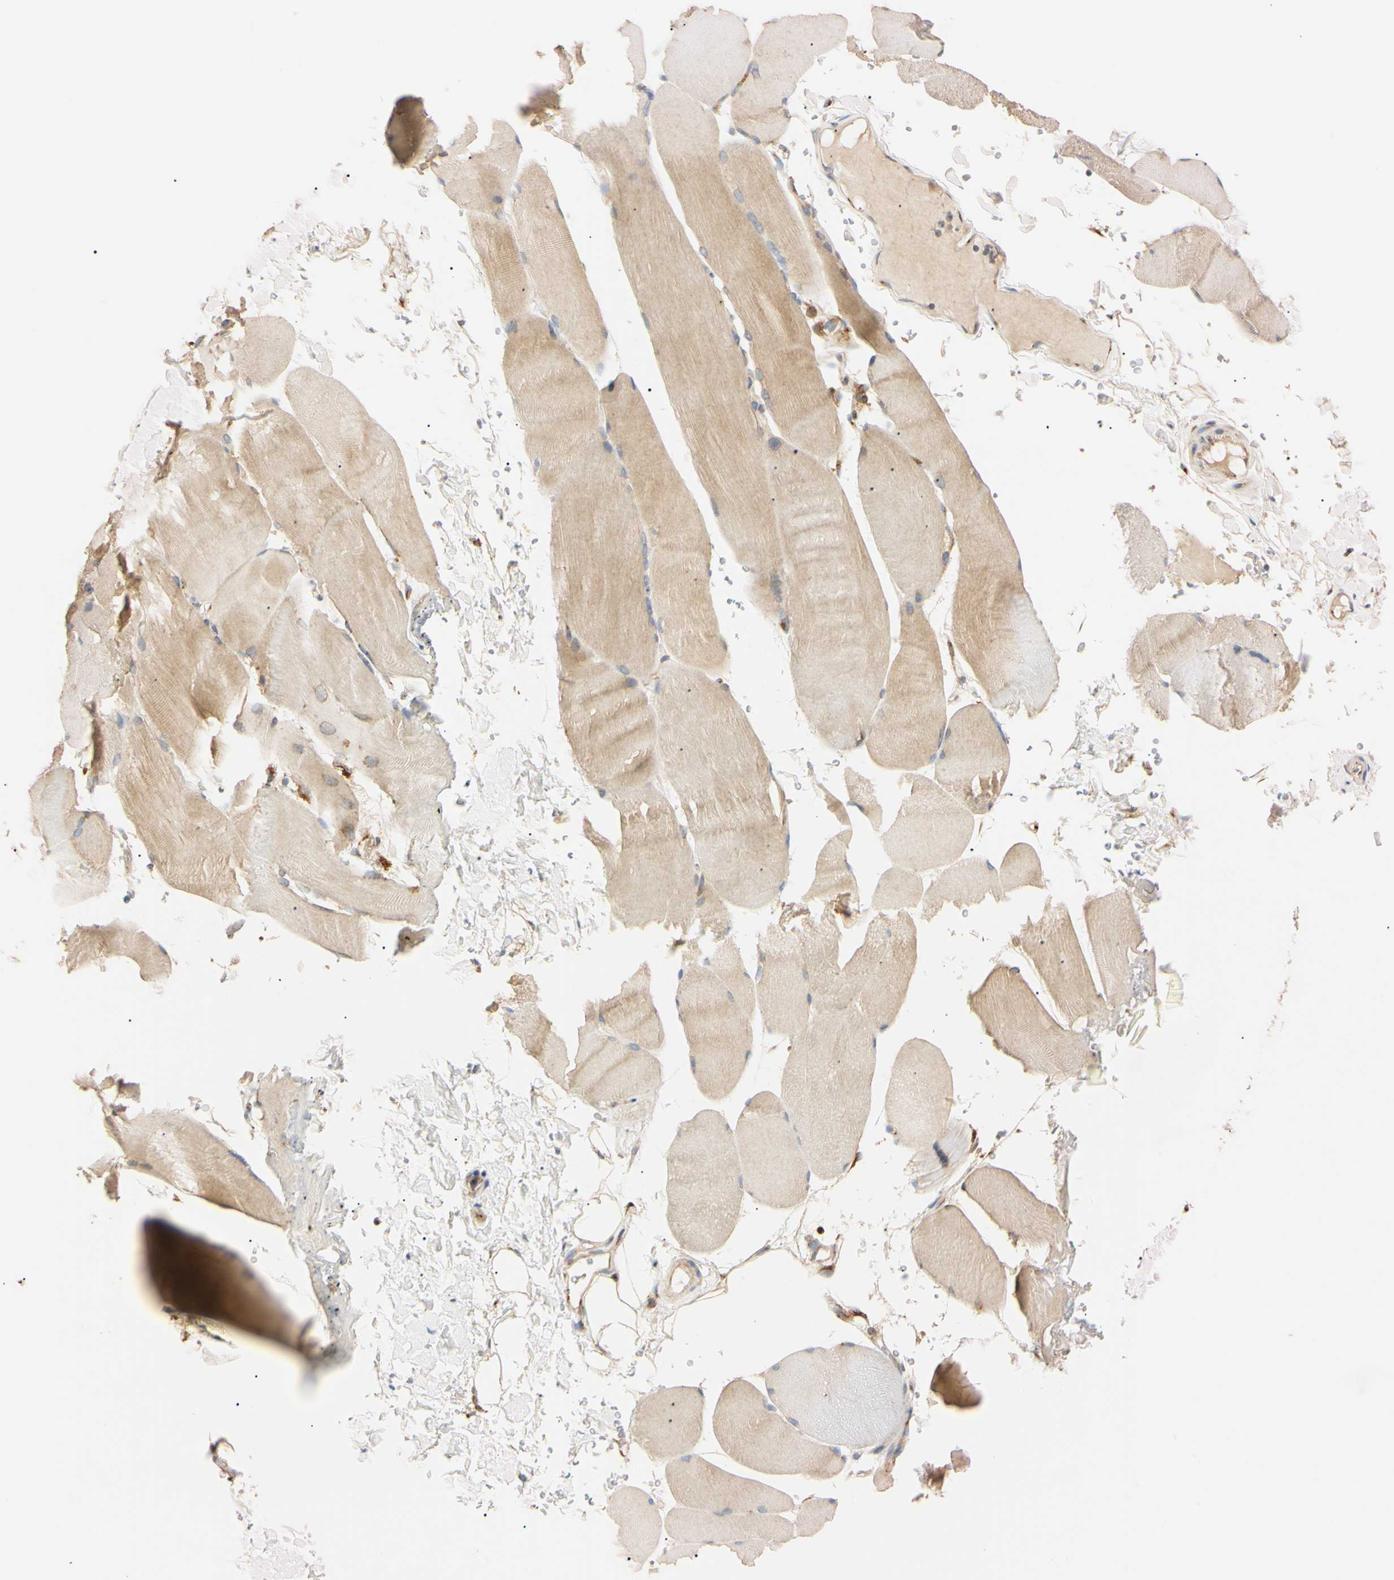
{"staining": {"intensity": "weak", "quantity": ">75%", "location": "cytoplasmic/membranous"}, "tissue": "skeletal muscle", "cell_type": "Myocytes", "image_type": "normal", "snomed": [{"axis": "morphology", "description": "Normal tissue, NOS"}, {"axis": "topography", "description": "Skin"}, {"axis": "topography", "description": "Skeletal muscle"}], "caption": "Brown immunohistochemical staining in benign skeletal muscle displays weak cytoplasmic/membranous staining in about >75% of myocytes.", "gene": "IER3IP1", "patient": {"sex": "male", "age": 83}}